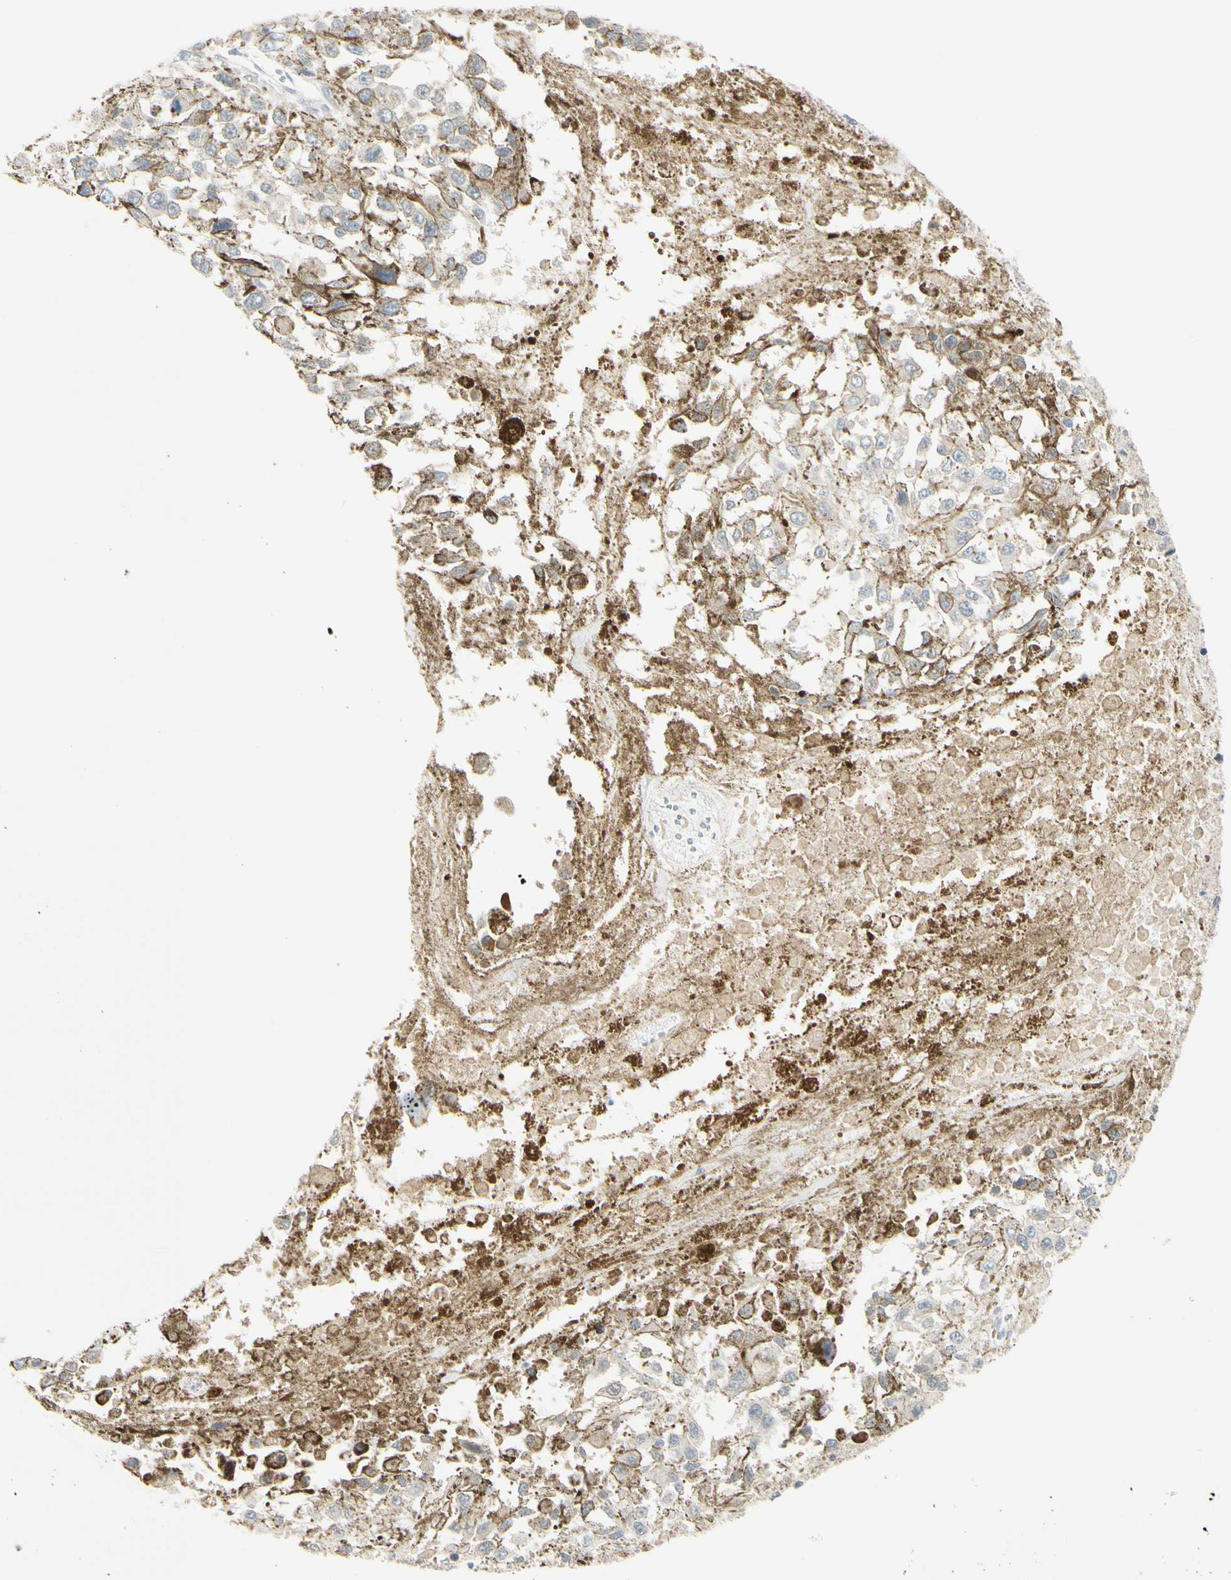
{"staining": {"intensity": "negative", "quantity": "none", "location": "none"}, "tissue": "melanoma", "cell_type": "Tumor cells", "image_type": "cancer", "snomed": [{"axis": "morphology", "description": "Malignant melanoma, Metastatic site"}, {"axis": "topography", "description": "Lymph node"}], "caption": "There is no significant staining in tumor cells of melanoma.", "gene": "FHL2", "patient": {"sex": "male", "age": 59}}